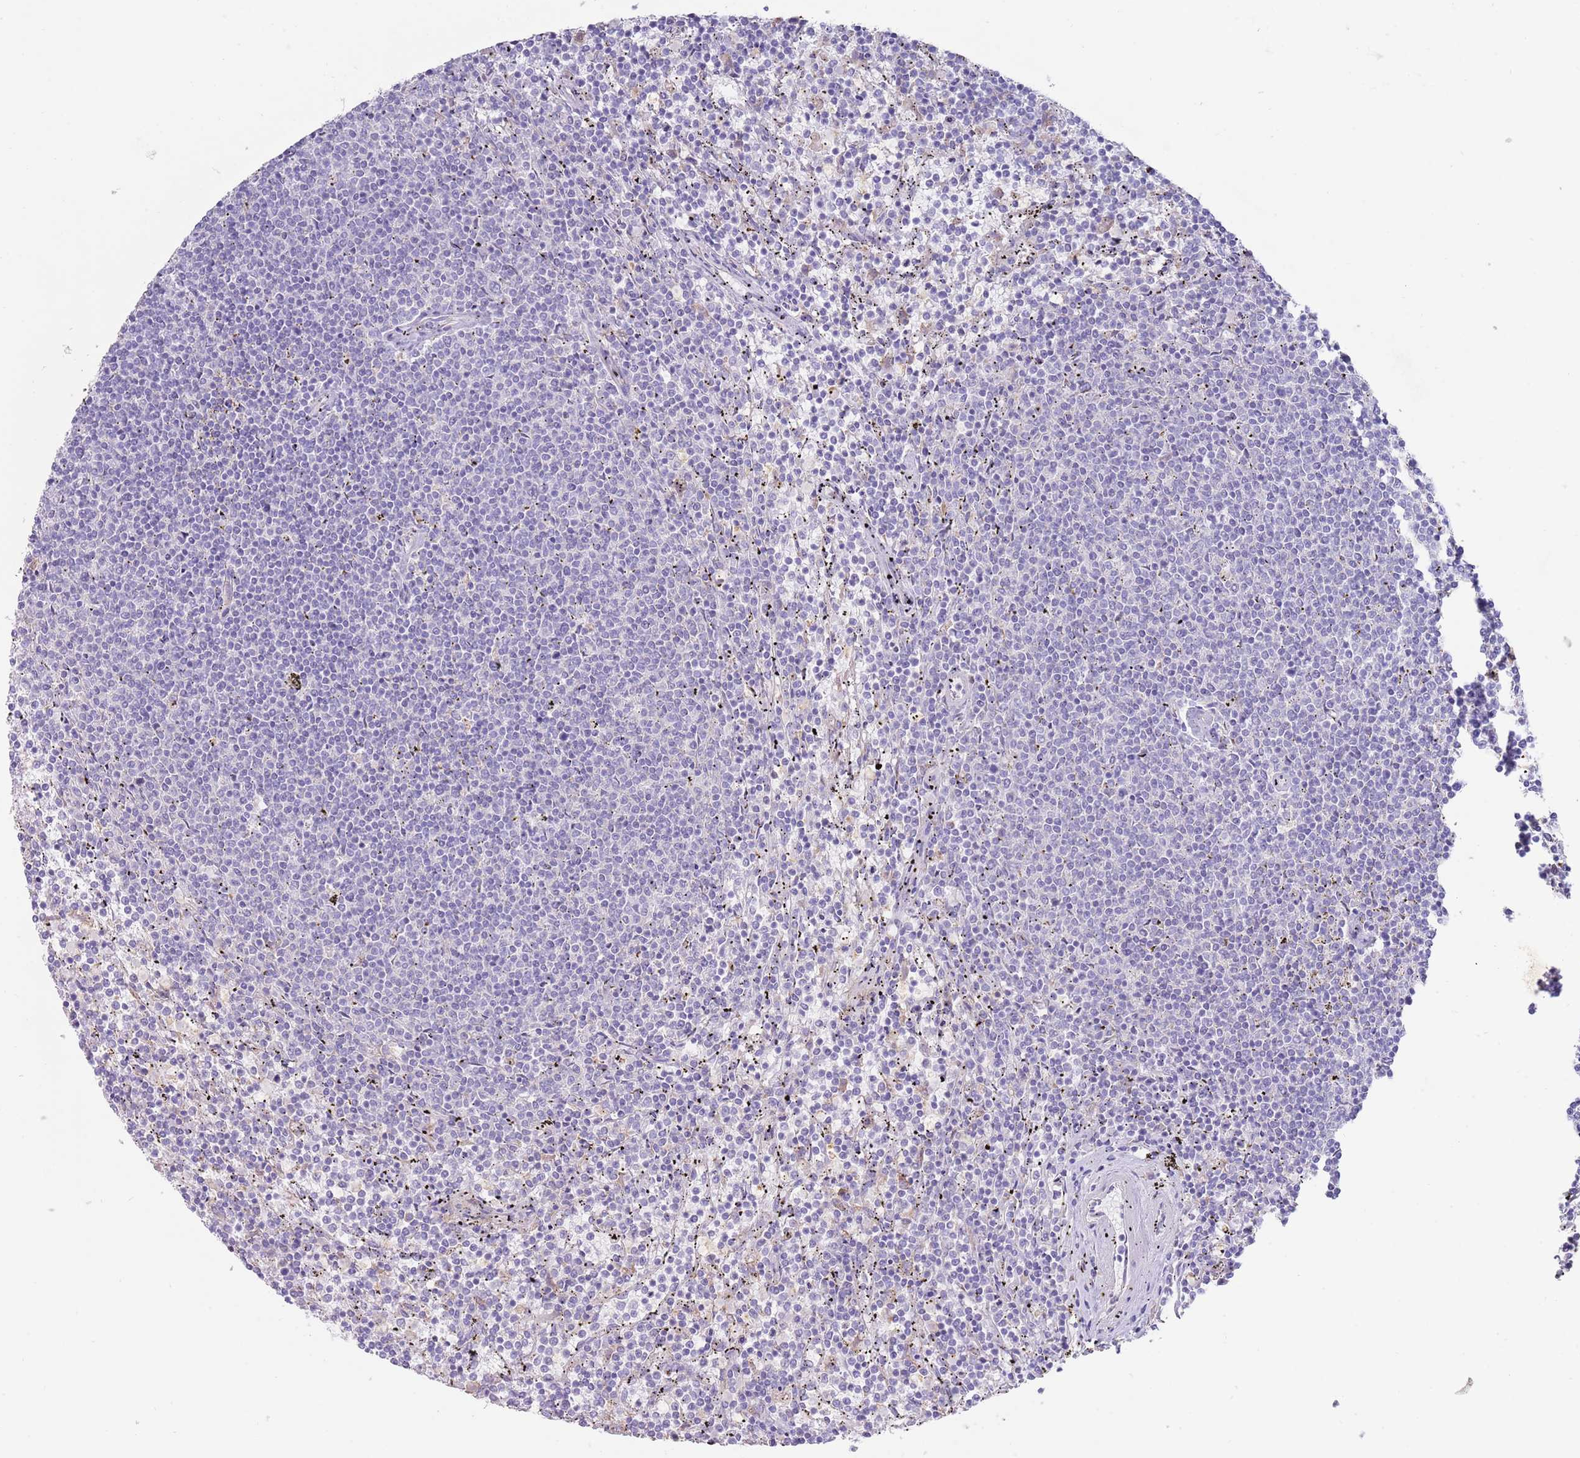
{"staining": {"intensity": "negative", "quantity": "none", "location": "none"}, "tissue": "lymphoma", "cell_type": "Tumor cells", "image_type": "cancer", "snomed": [{"axis": "morphology", "description": "Malignant lymphoma, non-Hodgkin's type, Low grade"}, {"axis": "topography", "description": "Spleen"}], "caption": "Tumor cells are negative for protein expression in human malignant lymphoma, non-Hodgkin's type (low-grade).", "gene": "CCDC149", "patient": {"sex": "female", "age": 50}}